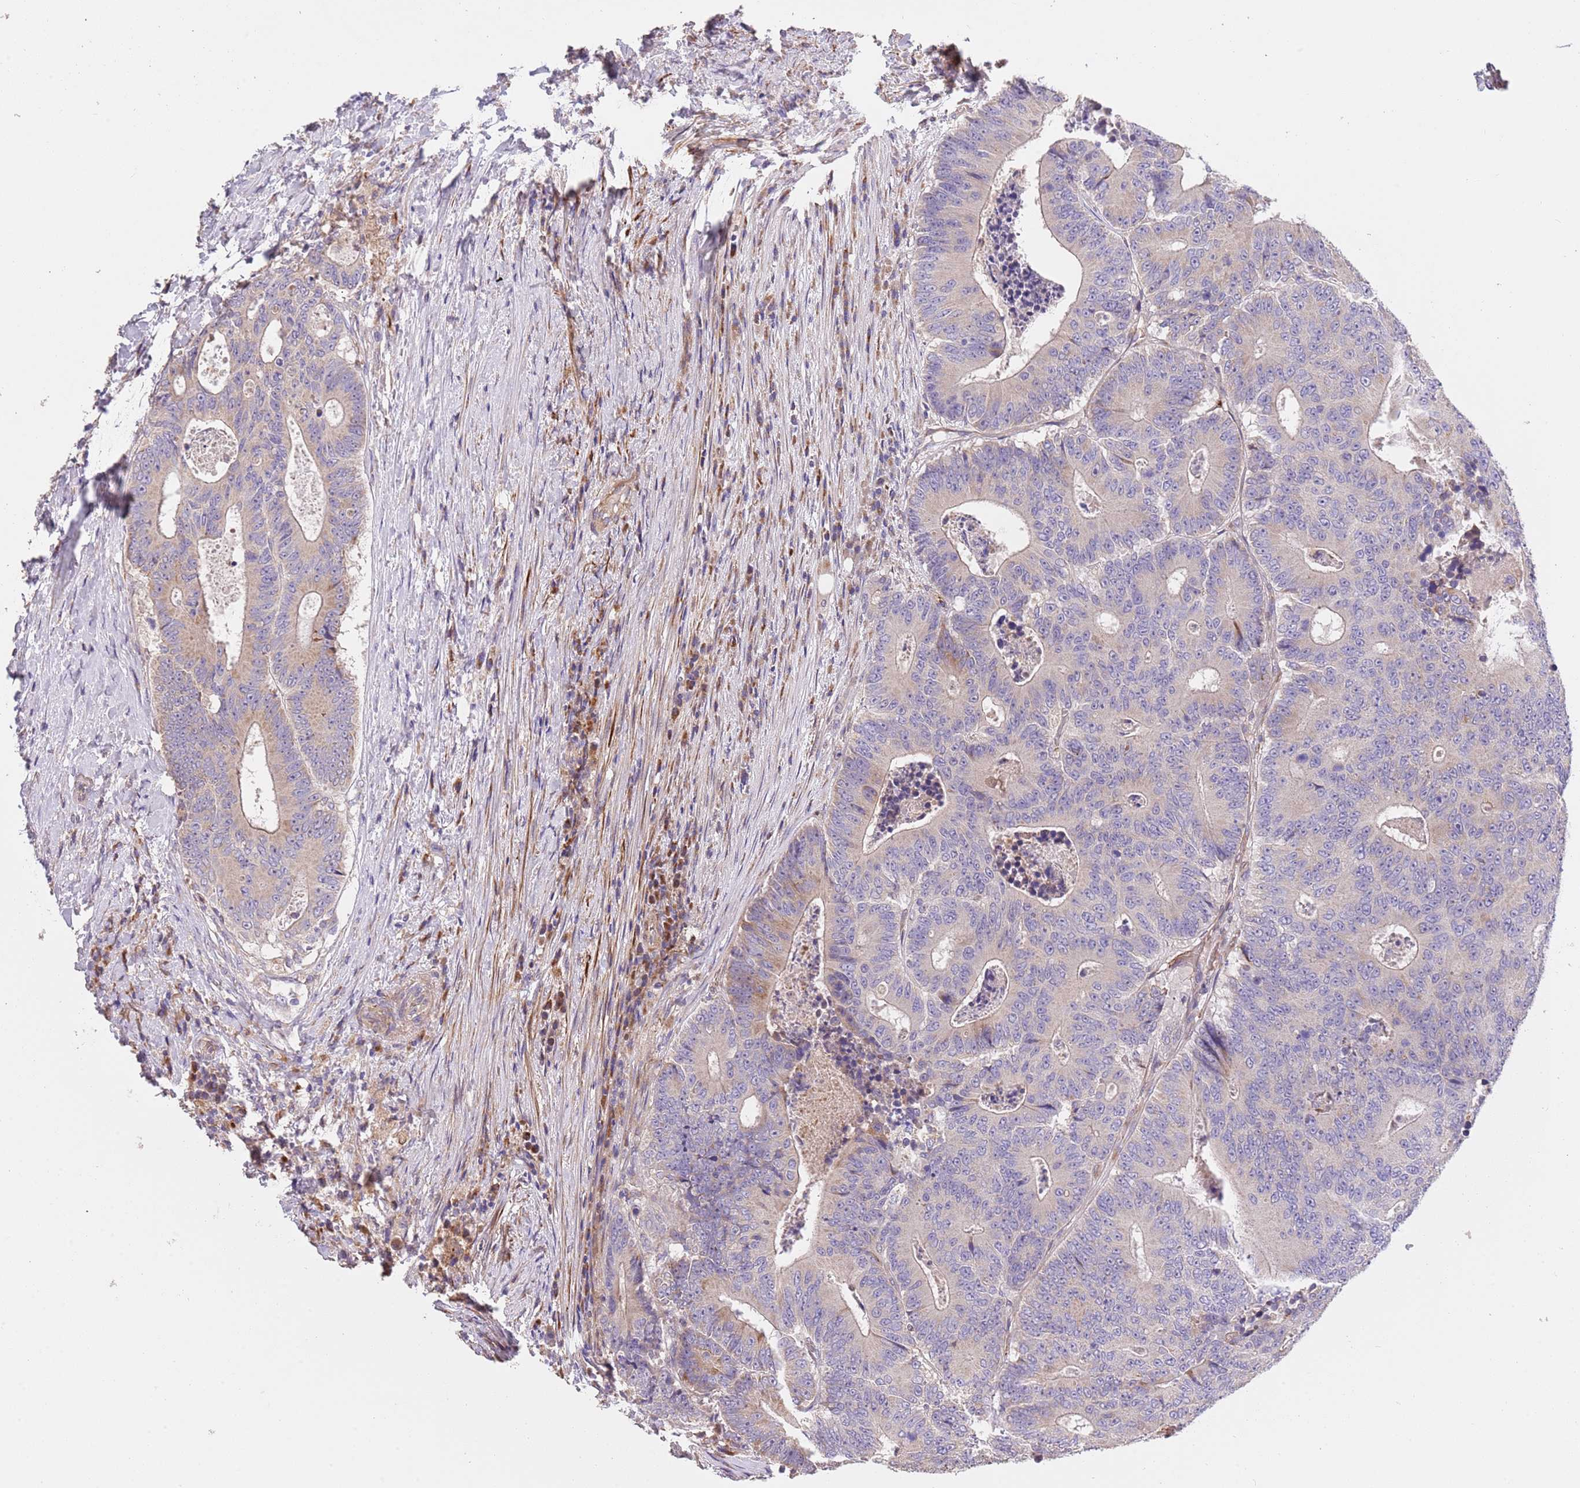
{"staining": {"intensity": "moderate", "quantity": "<25%", "location": "cytoplasmic/membranous"}, "tissue": "colorectal cancer", "cell_type": "Tumor cells", "image_type": "cancer", "snomed": [{"axis": "morphology", "description": "Adenocarcinoma, NOS"}, {"axis": "topography", "description": "Colon"}], "caption": "Immunohistochemistry (IHC) photomicrograph of human adenocarcinoma (colorectal) stained for a protein (brown), which demonstrates low levels of moderate cytoplasmic/membranous staining in about <25% of tumor cells.", "gene": "PIGA", "patient": {"sex": "male", "age": 83}}